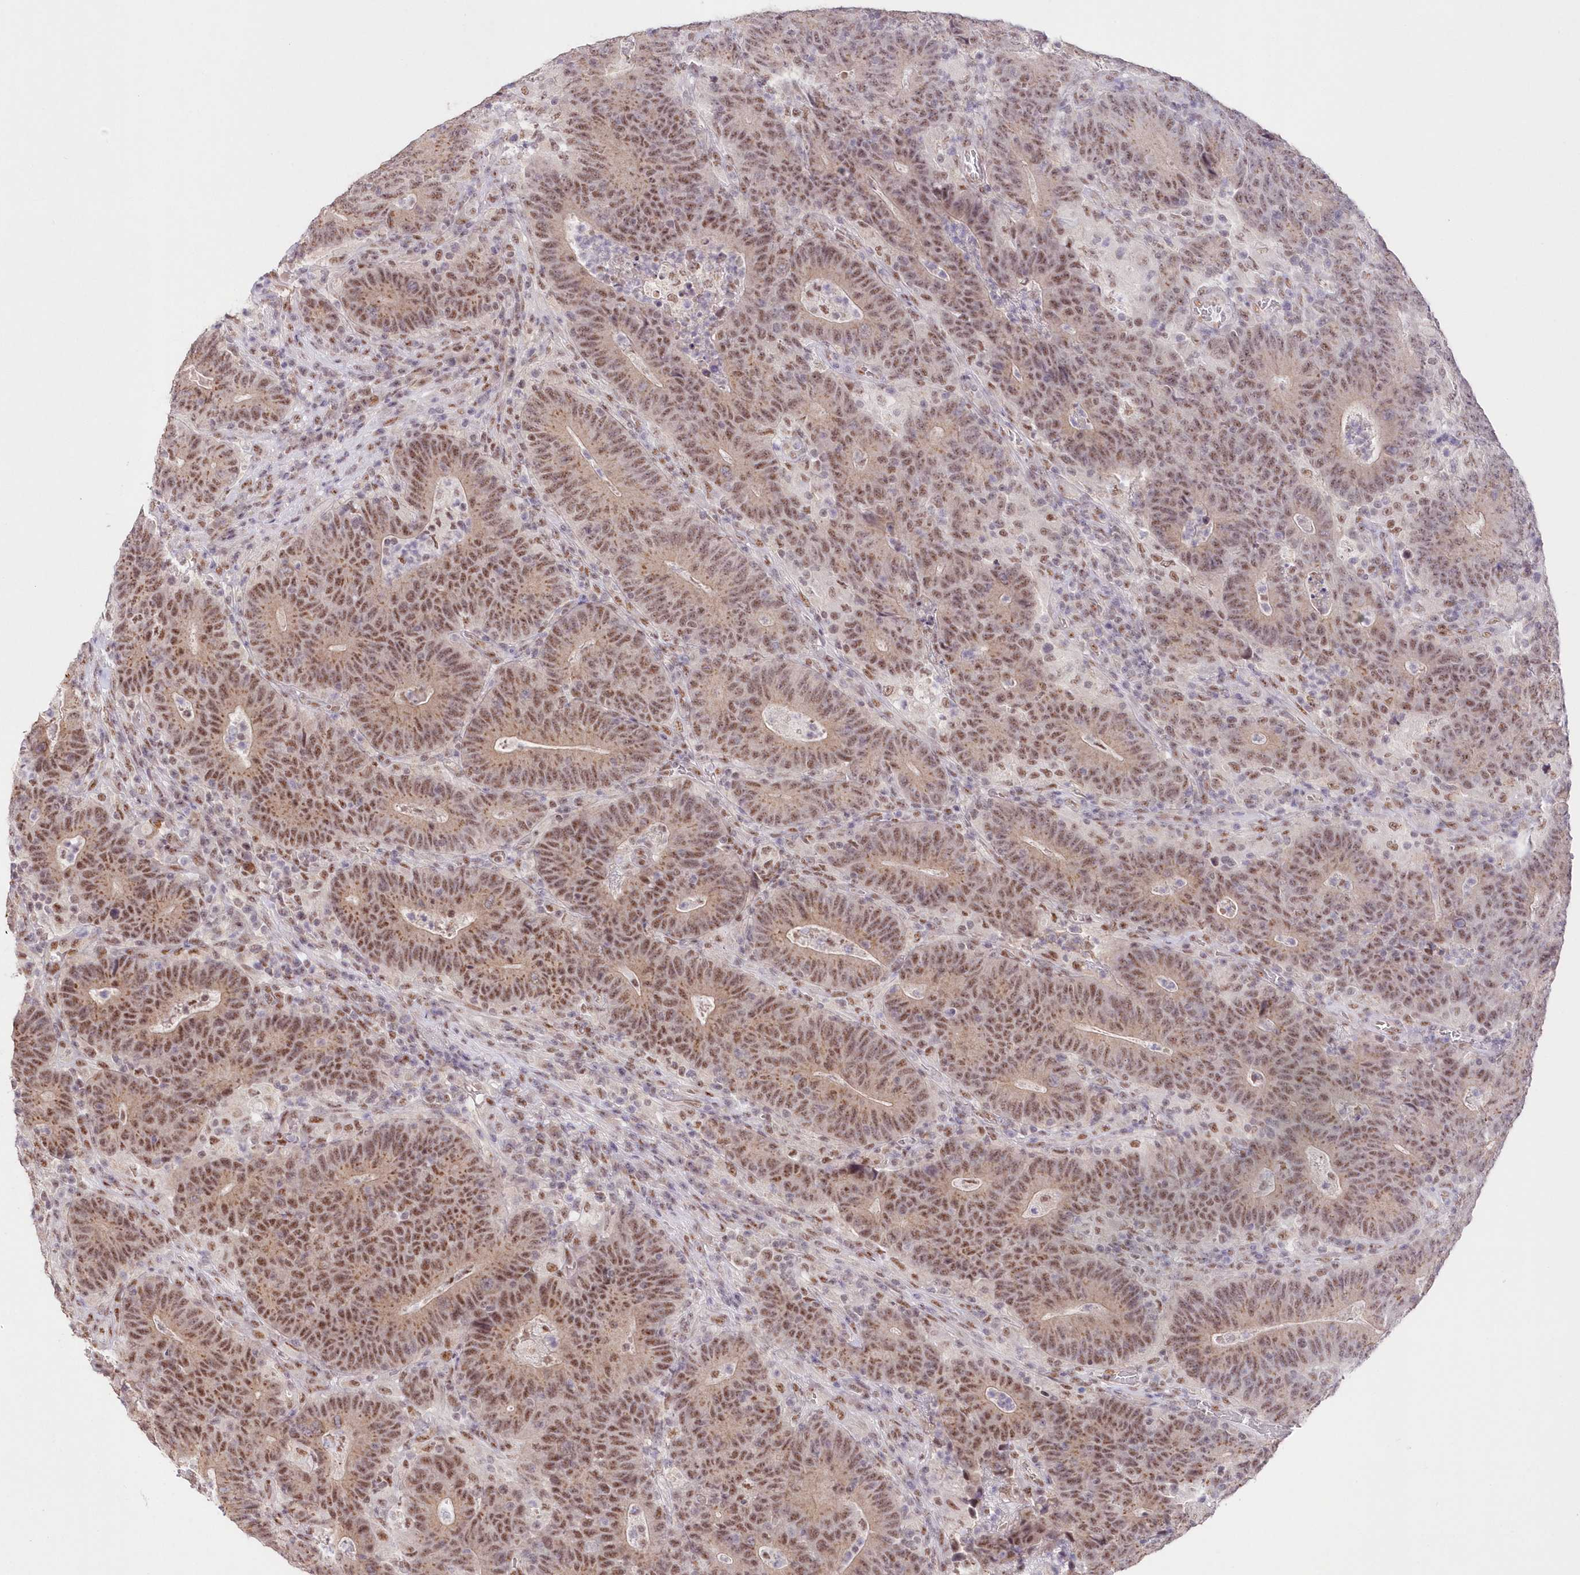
{"staining": {"intensity": "moderate", "quantity": ">75%", "location": "cytoplasmic/membranous,nuclear"}, "tissue": "colorectal cancer", "cell_type": "Tumor cells", "image_type": "cancer", "snomed": [{"axis": "morphology", "description": "Normal tissue, NOS"}, {"axis": "morphology", "description": "Adenocarcinoma, NOS"}, {"axis": "topography", "description": "Colon"}], "caption": "Protein staining by immunohistochemistry displays moderate cytoplasmic/membranous and nuclear expression in about >75% of tumor cells in colorectal cancer.", "gene": "RBM27", "patient": {"sex": "female", "age": 75}}